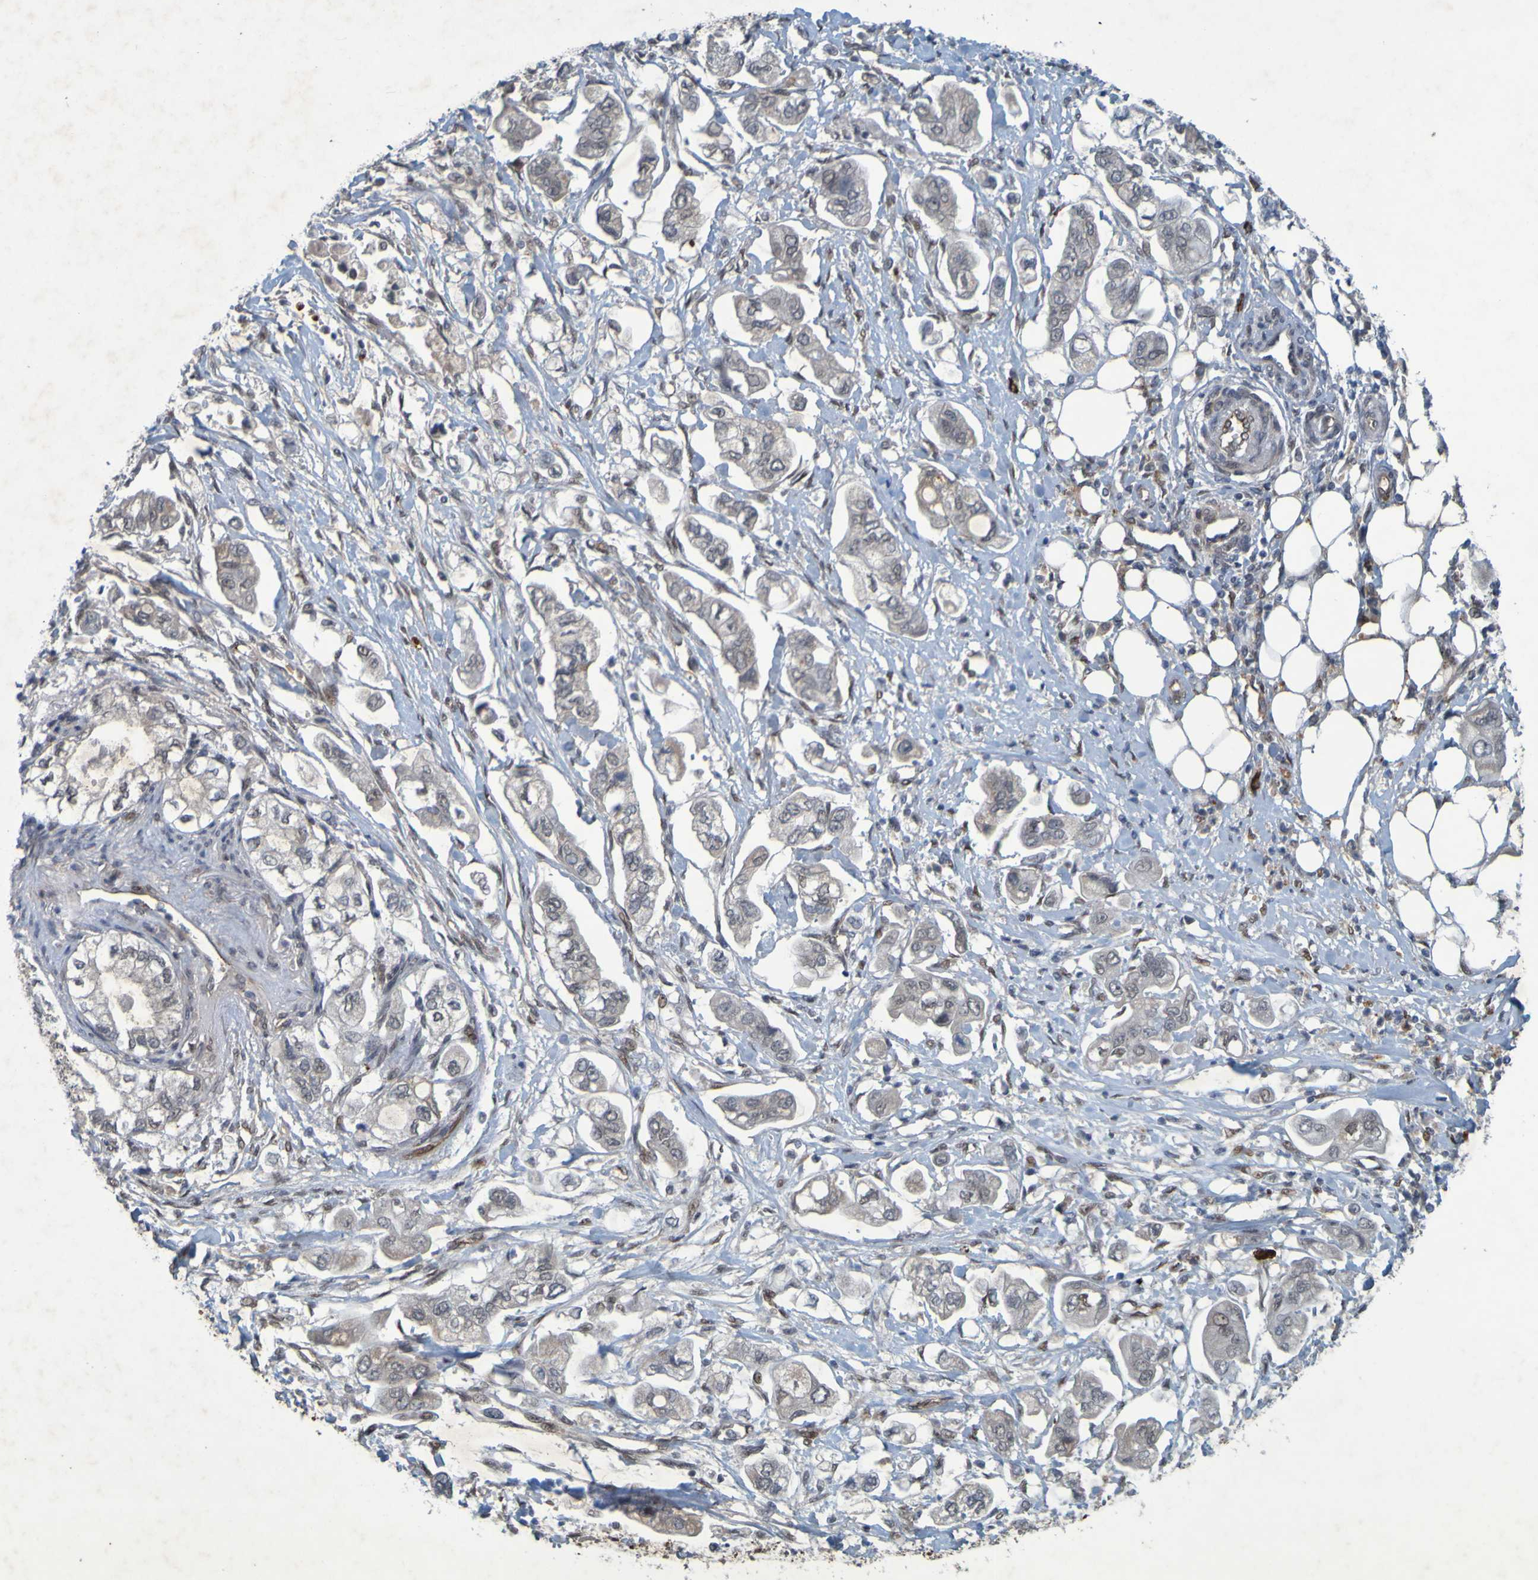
{"staining": {"intensity": "negative", "quantity": "none", "location": "none"}, "tissue": "stomach cancer", "cell_type": "Tumor cells", "image_type": "cancer", "snomed": [{"axis": "morphology", "description": "Adenocarcinoma, NOS"}, {"axis": "topography", "description": "Stomach"}], "caption": "DAB (3,3'-diaminobenzidine) immunohistochemical staining of stomach cancer shows no significant staining in tumor cells.", "gene": "MCPH1", "patient": {"sex": "male", "age": 62}}